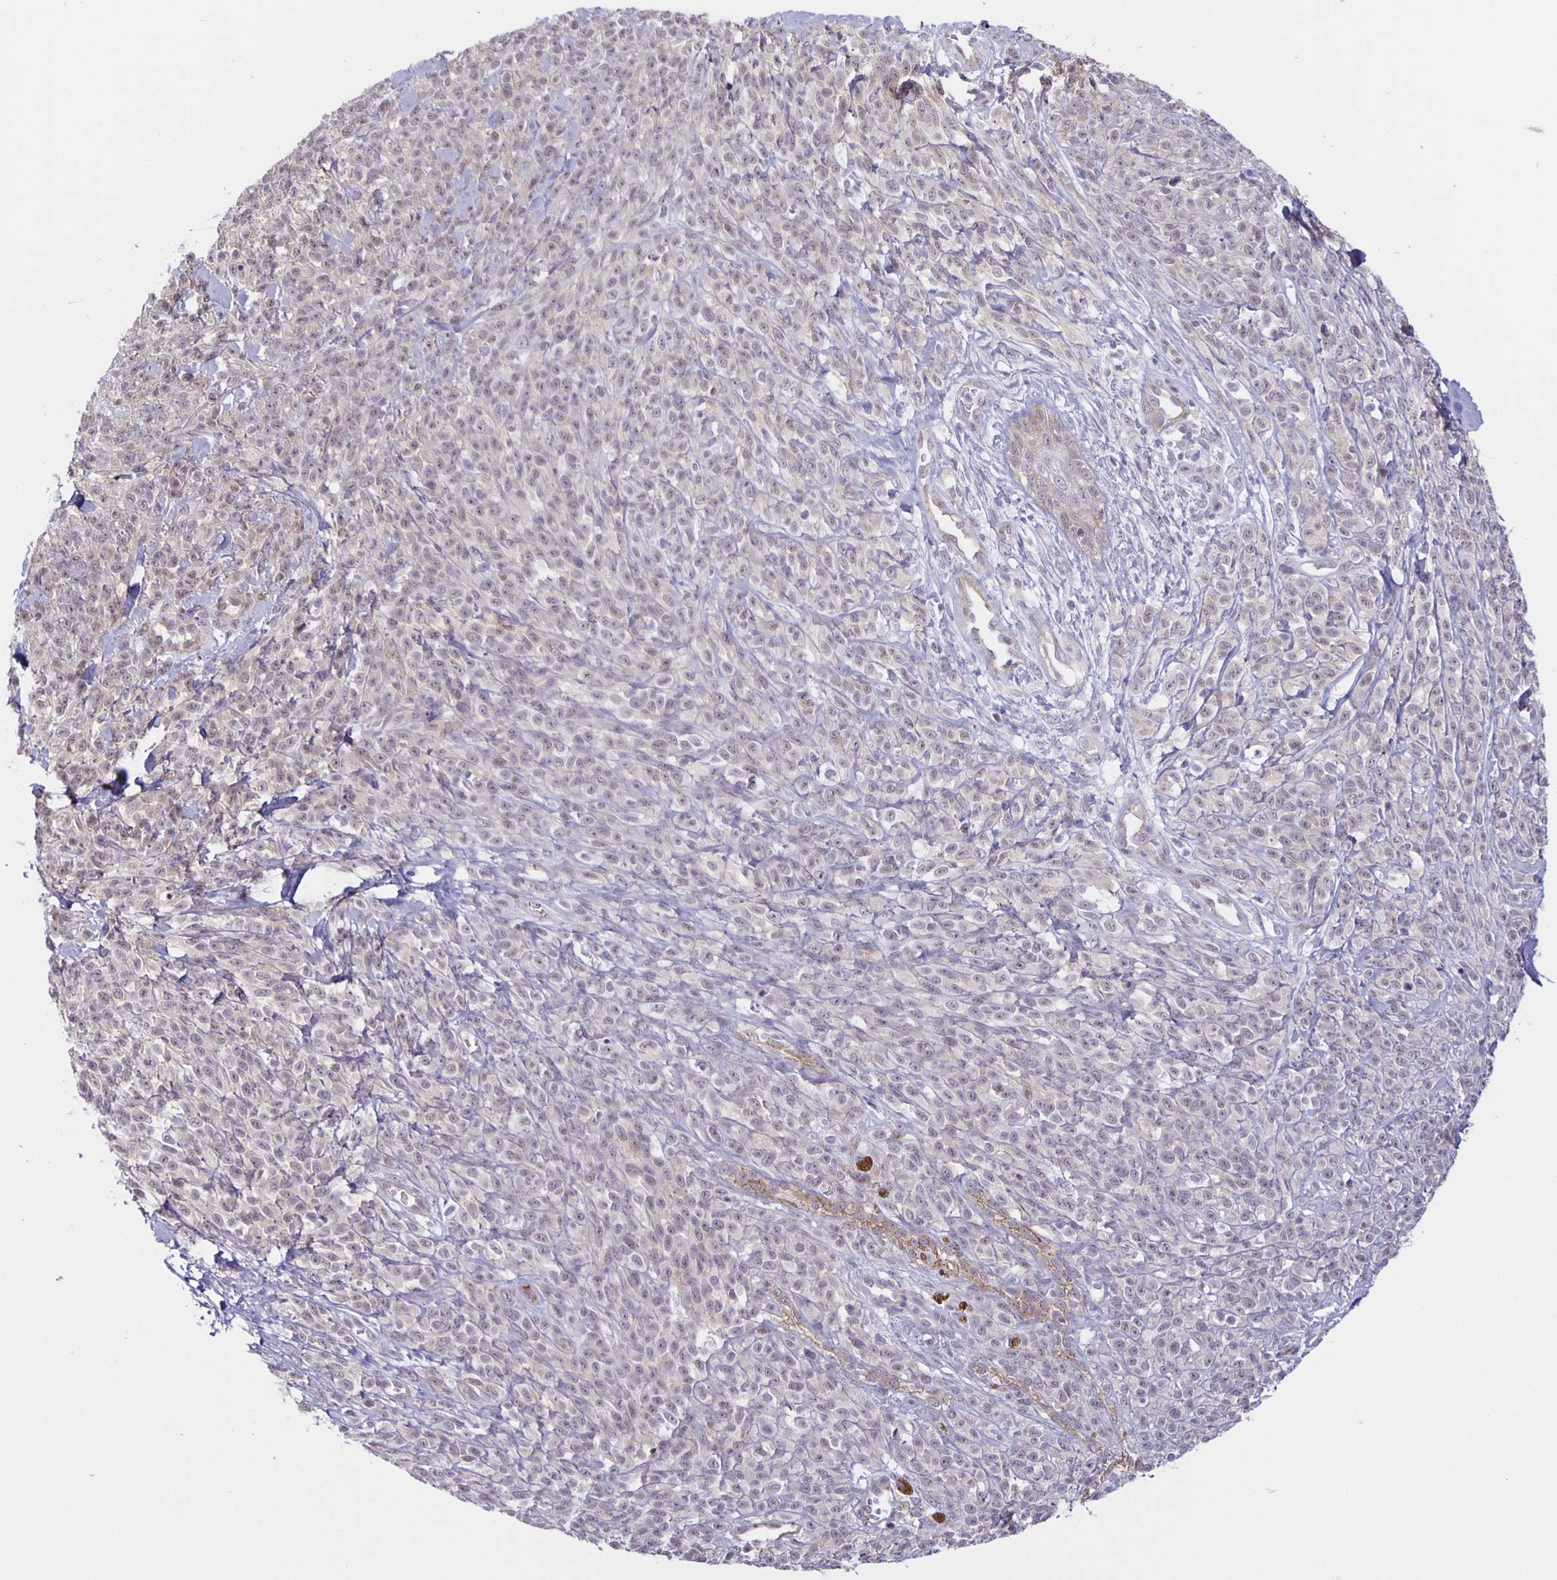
{"staining": {"intensity": "negative", "quantity": "none", "location": "none"}, "tissue": "melanoma", "cell_type": "Tumor cells", "image_type": "cancer", "snomed": [{"axis": "morphology", "description": "Malignant melanoma, NOS"}, {"axis": "topography", "description": "Skin"}, {"axis": "topography", "description": "Skin of trunk"}], "caption": "Immunohistochemistry of human melanoma shows no positivity in tumor cells. (Stains: DAB IHC with hematoxylin counter stain, Microscopy: brightfield microscopy at high magnification).", "gene": "ARVCF", "patient": {"sex": "male", "age": 74}}